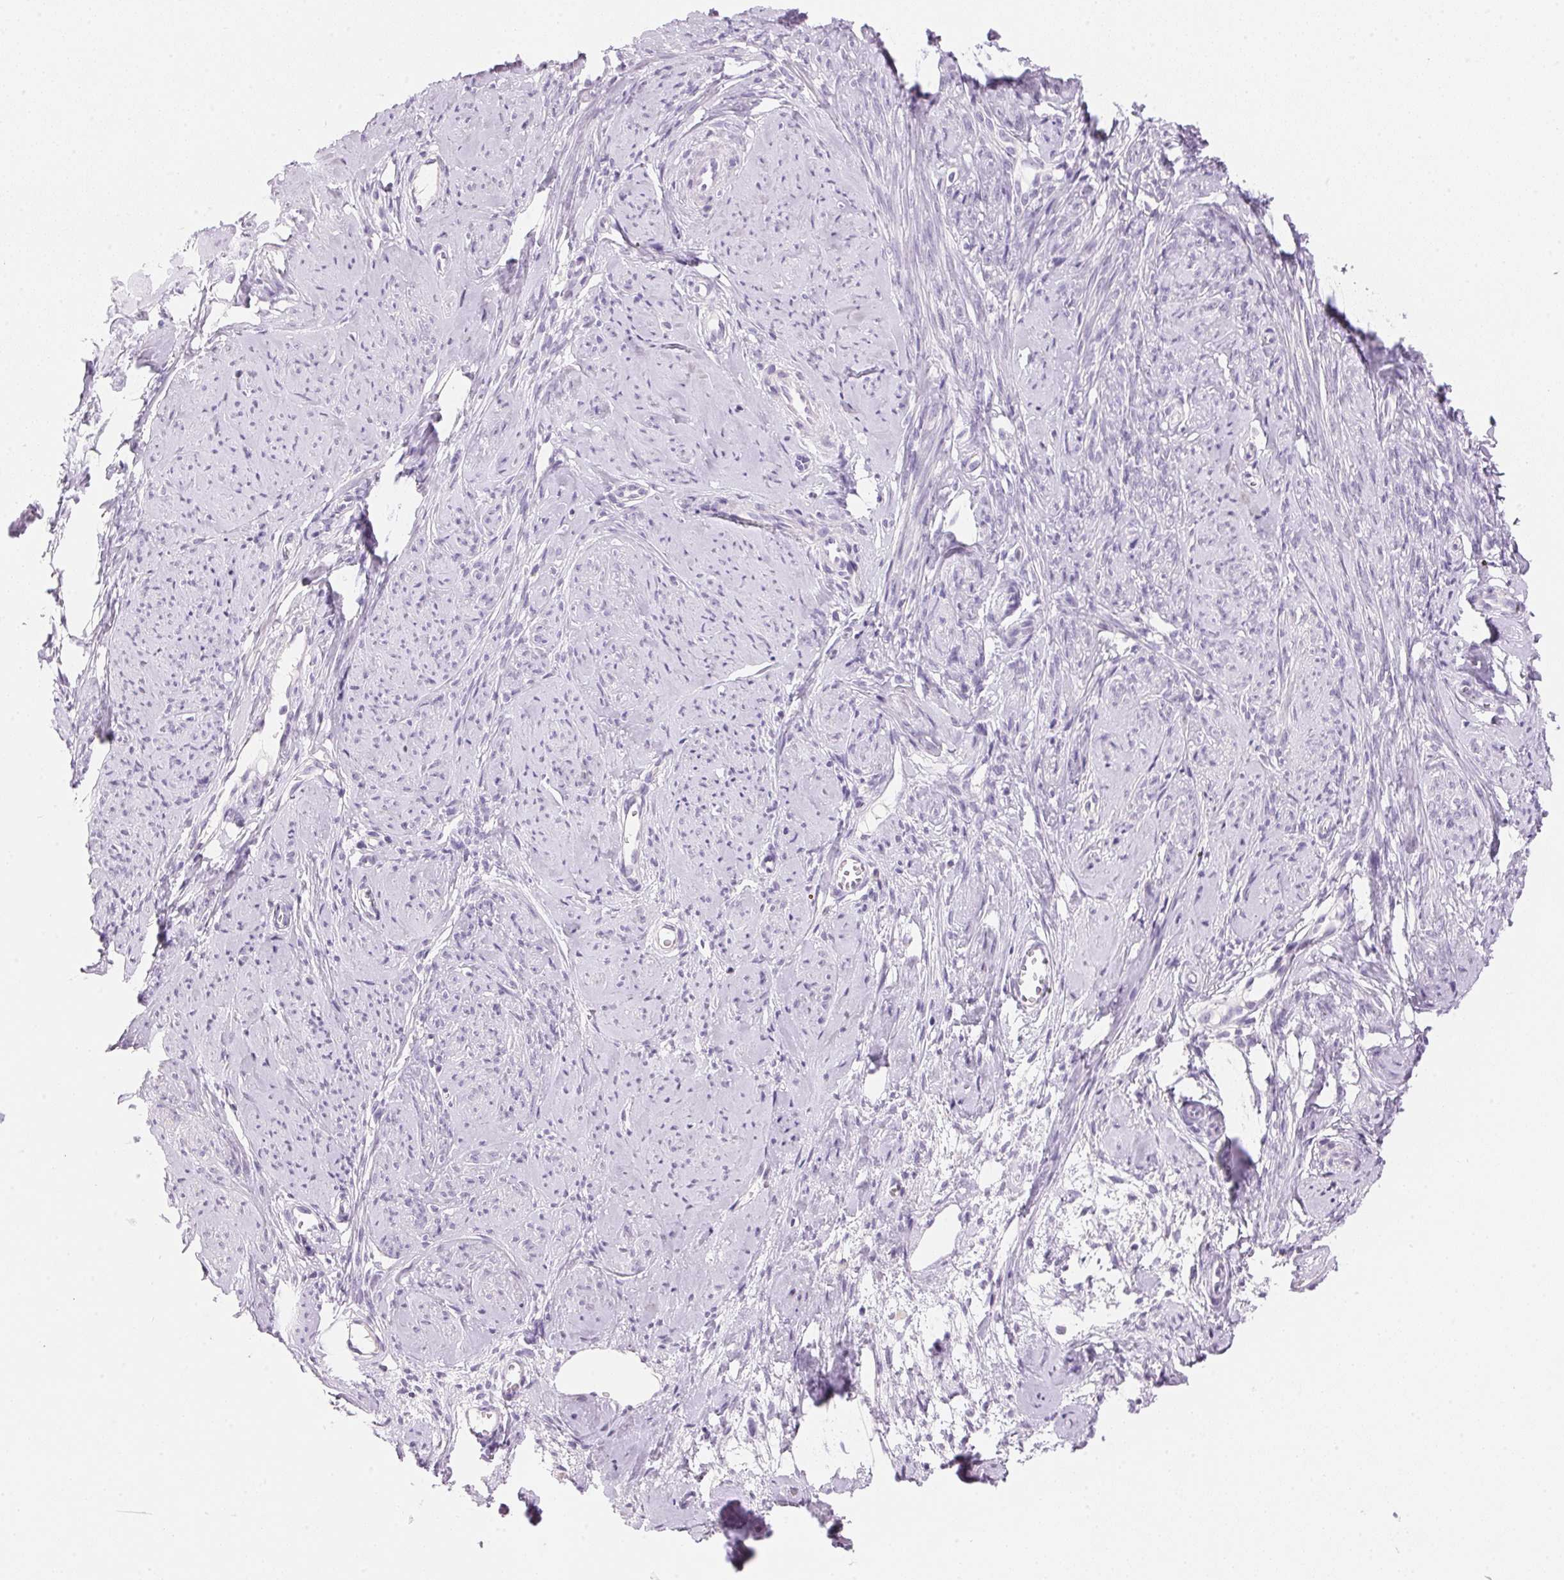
{"staining": {"intensity": "weak", "quantity": "<25%", "location": "cytoplasmic/membranous"}, "tissue": "smooth muscle", "cell_type": "Smooth muscle cells", "image_type": "normal", "snomed": [{"axis": "morphology", "description": "Normal tissue, NOS"}, {"axis": "topography", "description": "Smooth muscle"}], "caption": "Immunohistochemistry (IHC) histopathology image of benign smooth muscle stained for a protein (brown), which displays no staining in smooth muscle cells.", "gene": "CYP11B1", "patient": {"sex": "female", "age": 48}}